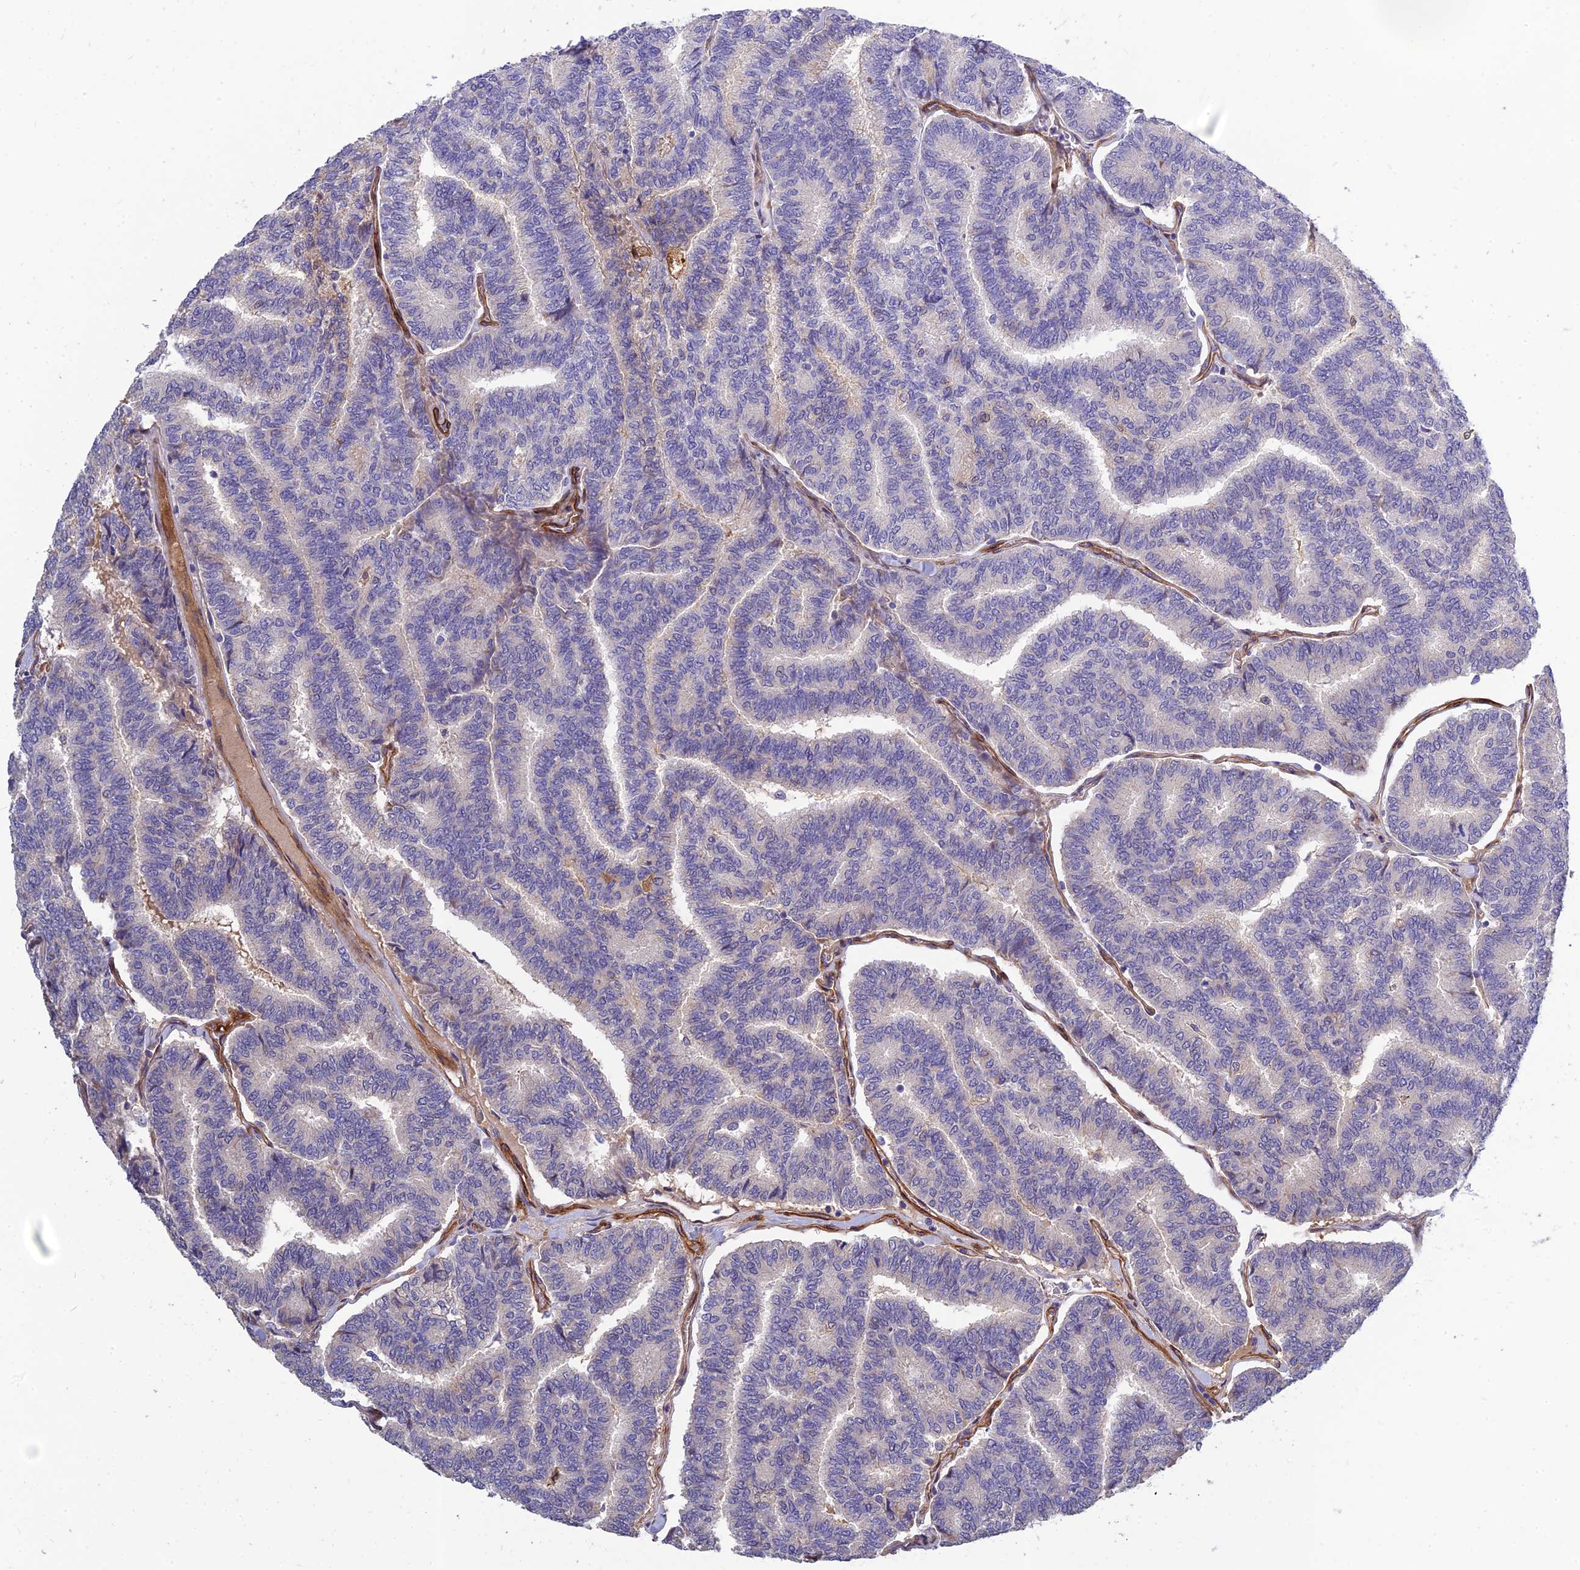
{"staining": {"intensity": "negative", "quantity": "none", "location": "none"}, "tissue": "thyroid cancer", "cell_type": "Tumor cells", "image_type": "cancer", "snomed": [{"axis": "morphology", "description": "Papillary adenocarcinoma, NOS"}, {"axis": "topography", "description": "Thyroid gland"}], "caption": "Protein analysis of thyroid papillary adenocarcinoma demonstrates no significant staining in tumor cells.", "gene": "MRPL35", "patient": {"sex": "female", "age": 35}}